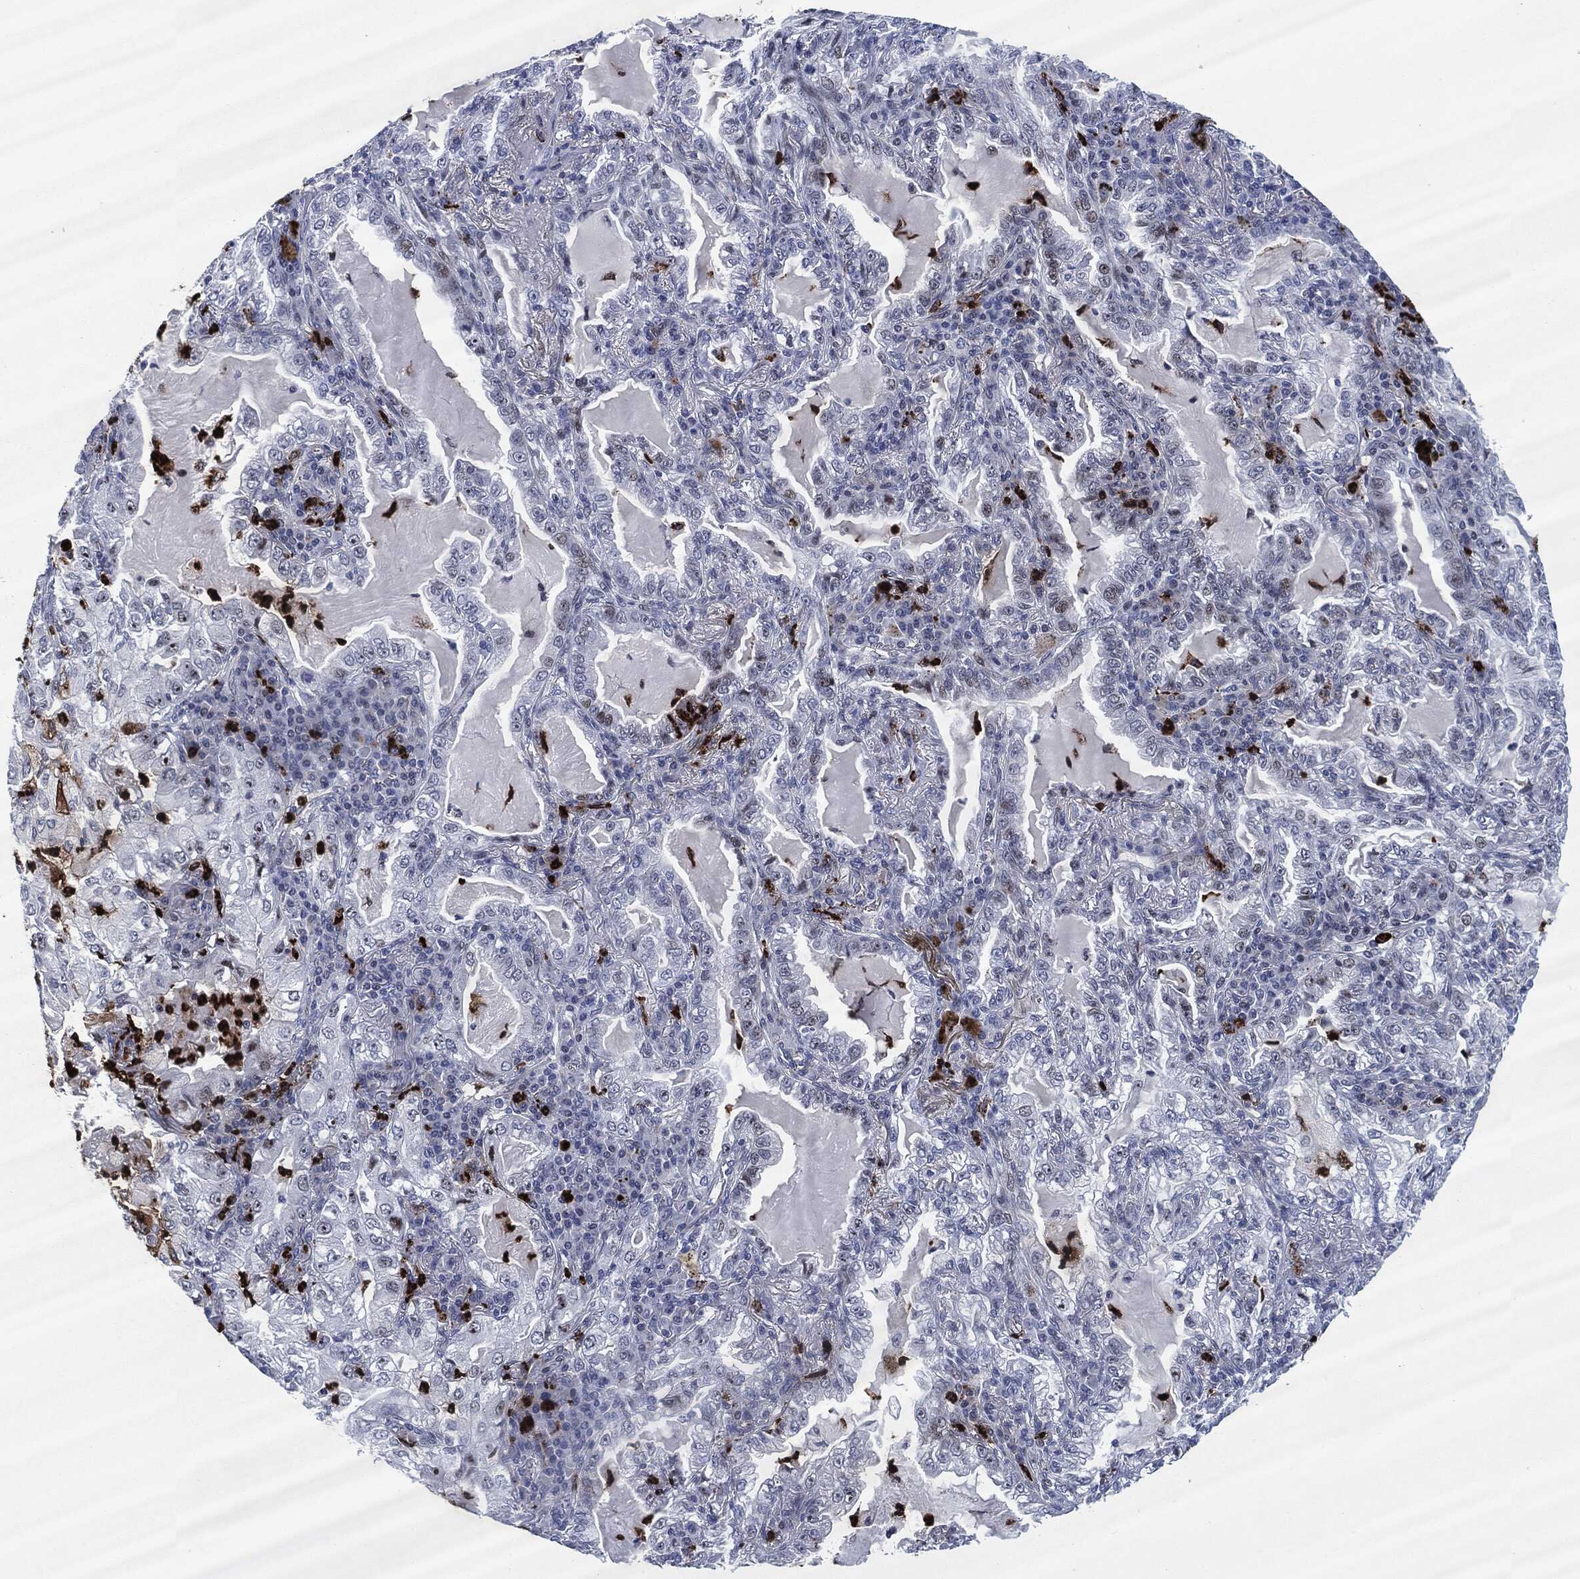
{"staining": {"intensity": "negative", "quantity": "none", "location": "none"}, "tissue": "lung cancer", "cell_type": "Tumor cells", "image_type": "cancer", "snomed": [{"axis": "morphology", "description": "Adenocarcinoma, NOS"}, {"axis": "topography", "description": "Lung"}], "caption": "Lung adenocarcinoma stained for a protein using IHC exhibits no expression tumor cells.", "gene": "MPO", "patient": {"sex": "female", "age": 73}}